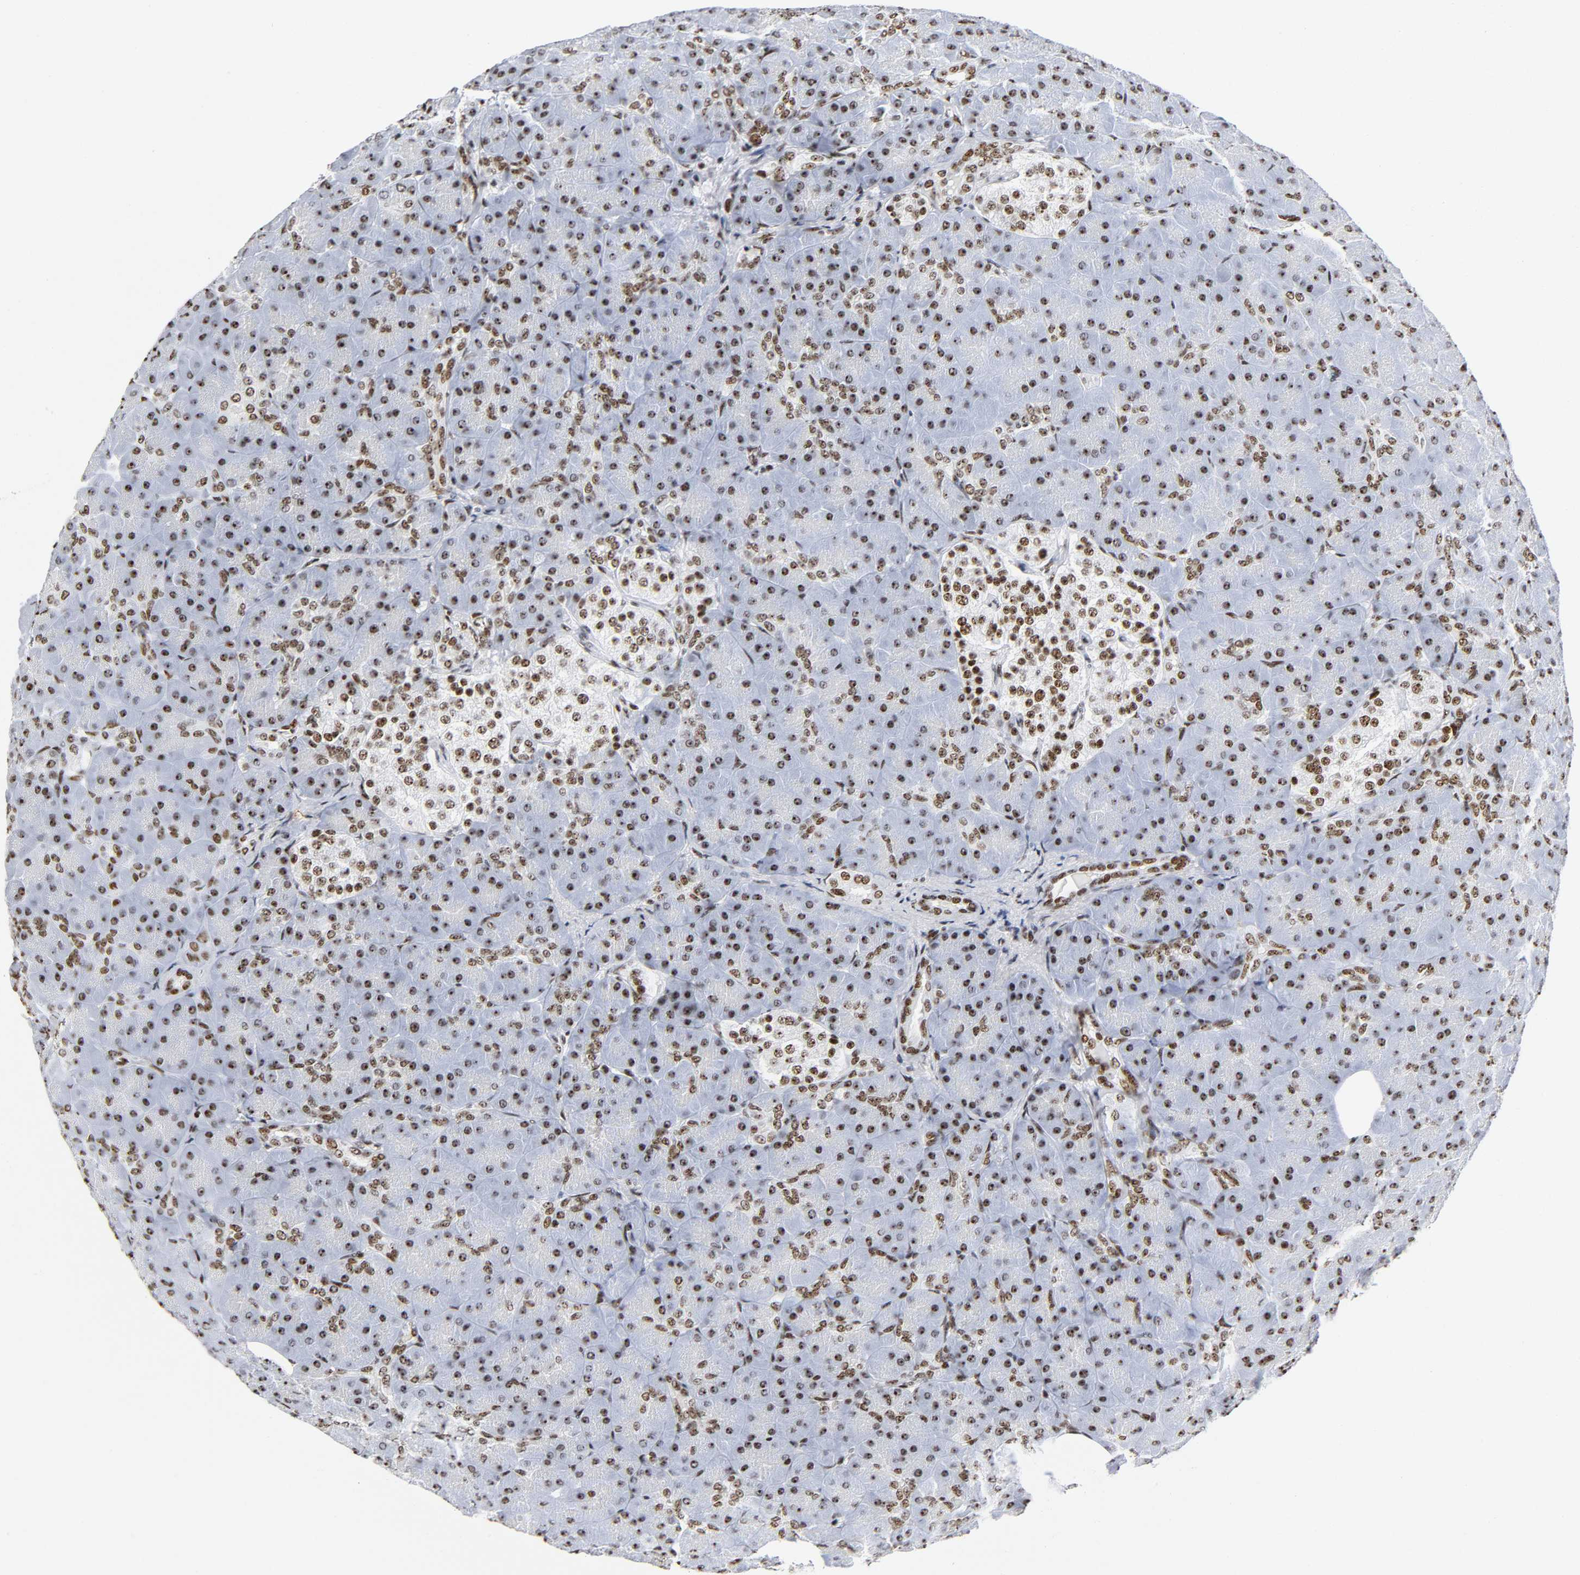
{"staining": {"intensity": "strong", "quantity": ">75%", "location": "nuclear"}, "tissue": "pancreas", "cell_type": "Exocrine glandular cells", "image_type": "normal", "snomed": [{"axis": "morphology", "description": "Normal tissue, NOS"}, {"axis": "topography", "description": "Pancreas"}], "caption": "Immunohistochemical staining of benign pancreas displays strong nuclear protein staining in about >75% of exocrine glandular cells.", "gene": "UBTF", "patient": {"sex": "male", "age": 66}}